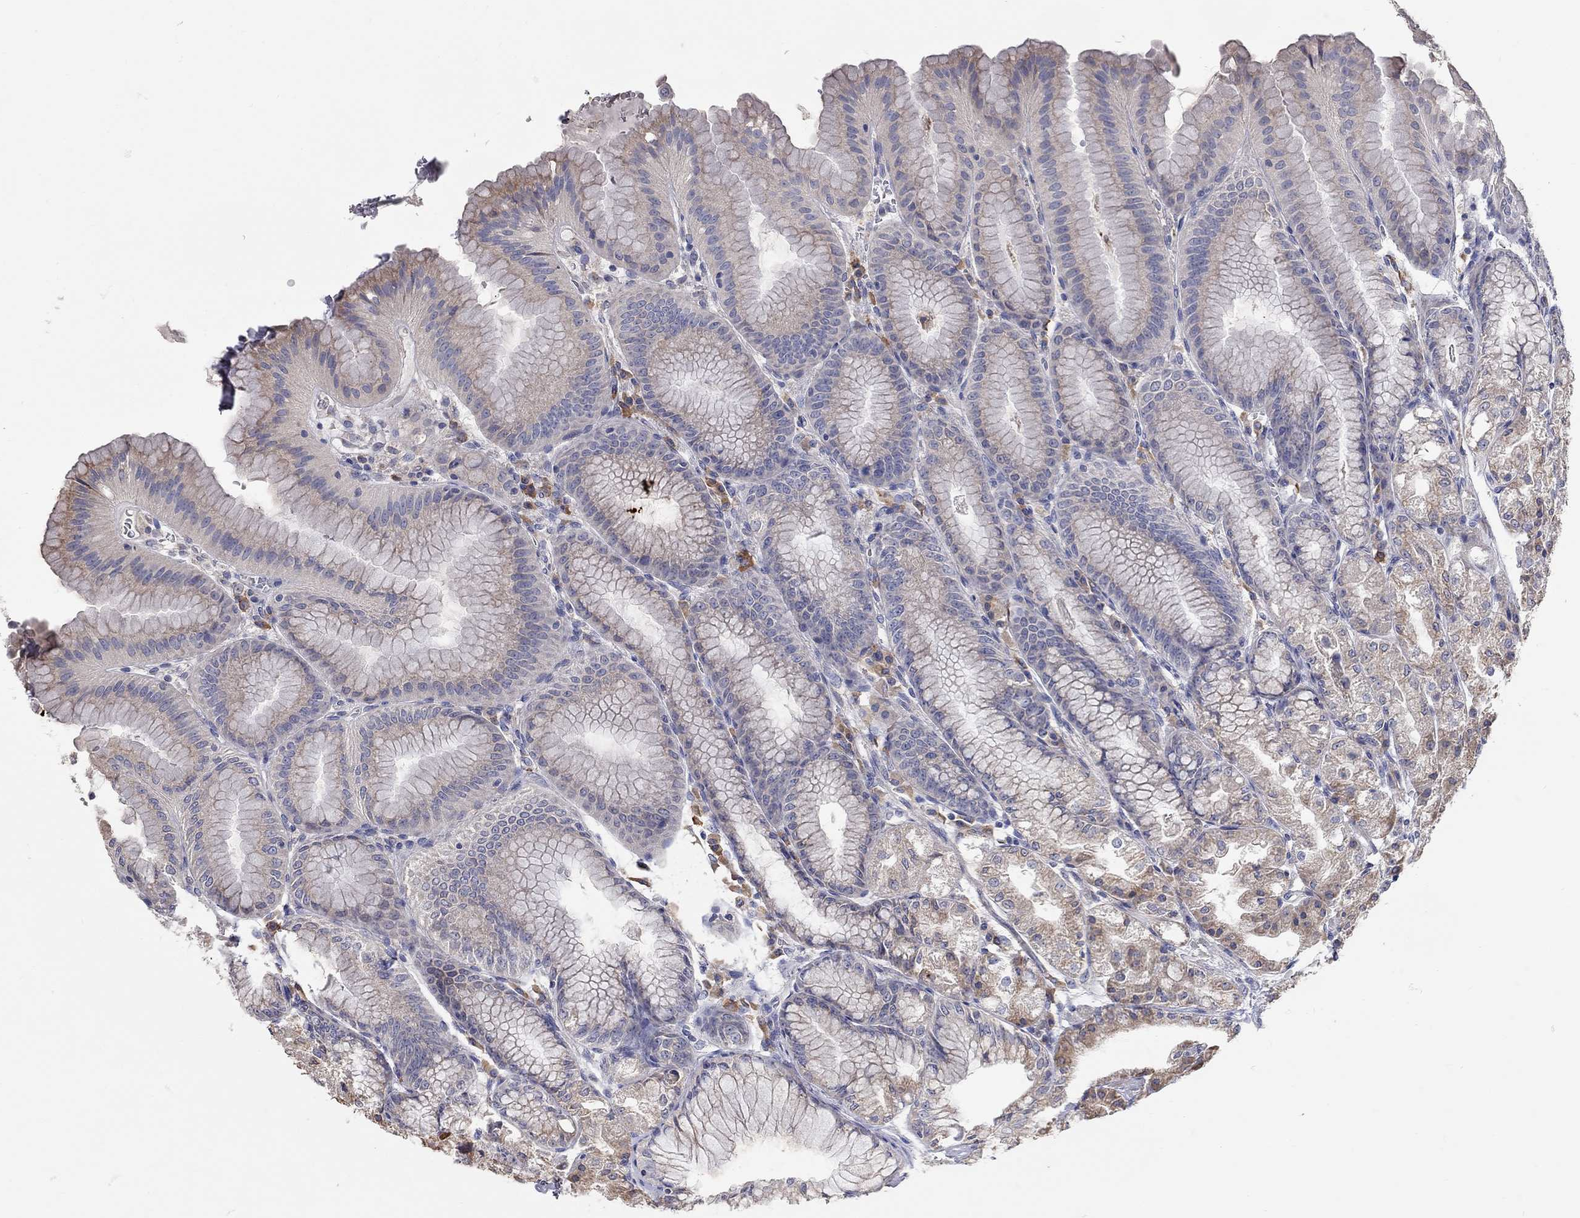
{"staining": {"intensity": "weak", "quantity": "25%-75%", "location": "cytoplasmic/membranous"}, "tissue": "stomach", "cell_type": "Glandular cells", "image_type": "normal", "snomed": [{"axis": "morphology", "description": "Normal tissue, NOS"}, {"axis": "topography", "description": "Stomach"}], "caption": "This is an image of immunohistochemistry staining of unremarkable stomach, which shows weak staining in the cytoplasmic/membranous of glandular cells.", "gene": "XAGE2", "patient": {"sex": "male", "age": 71}}